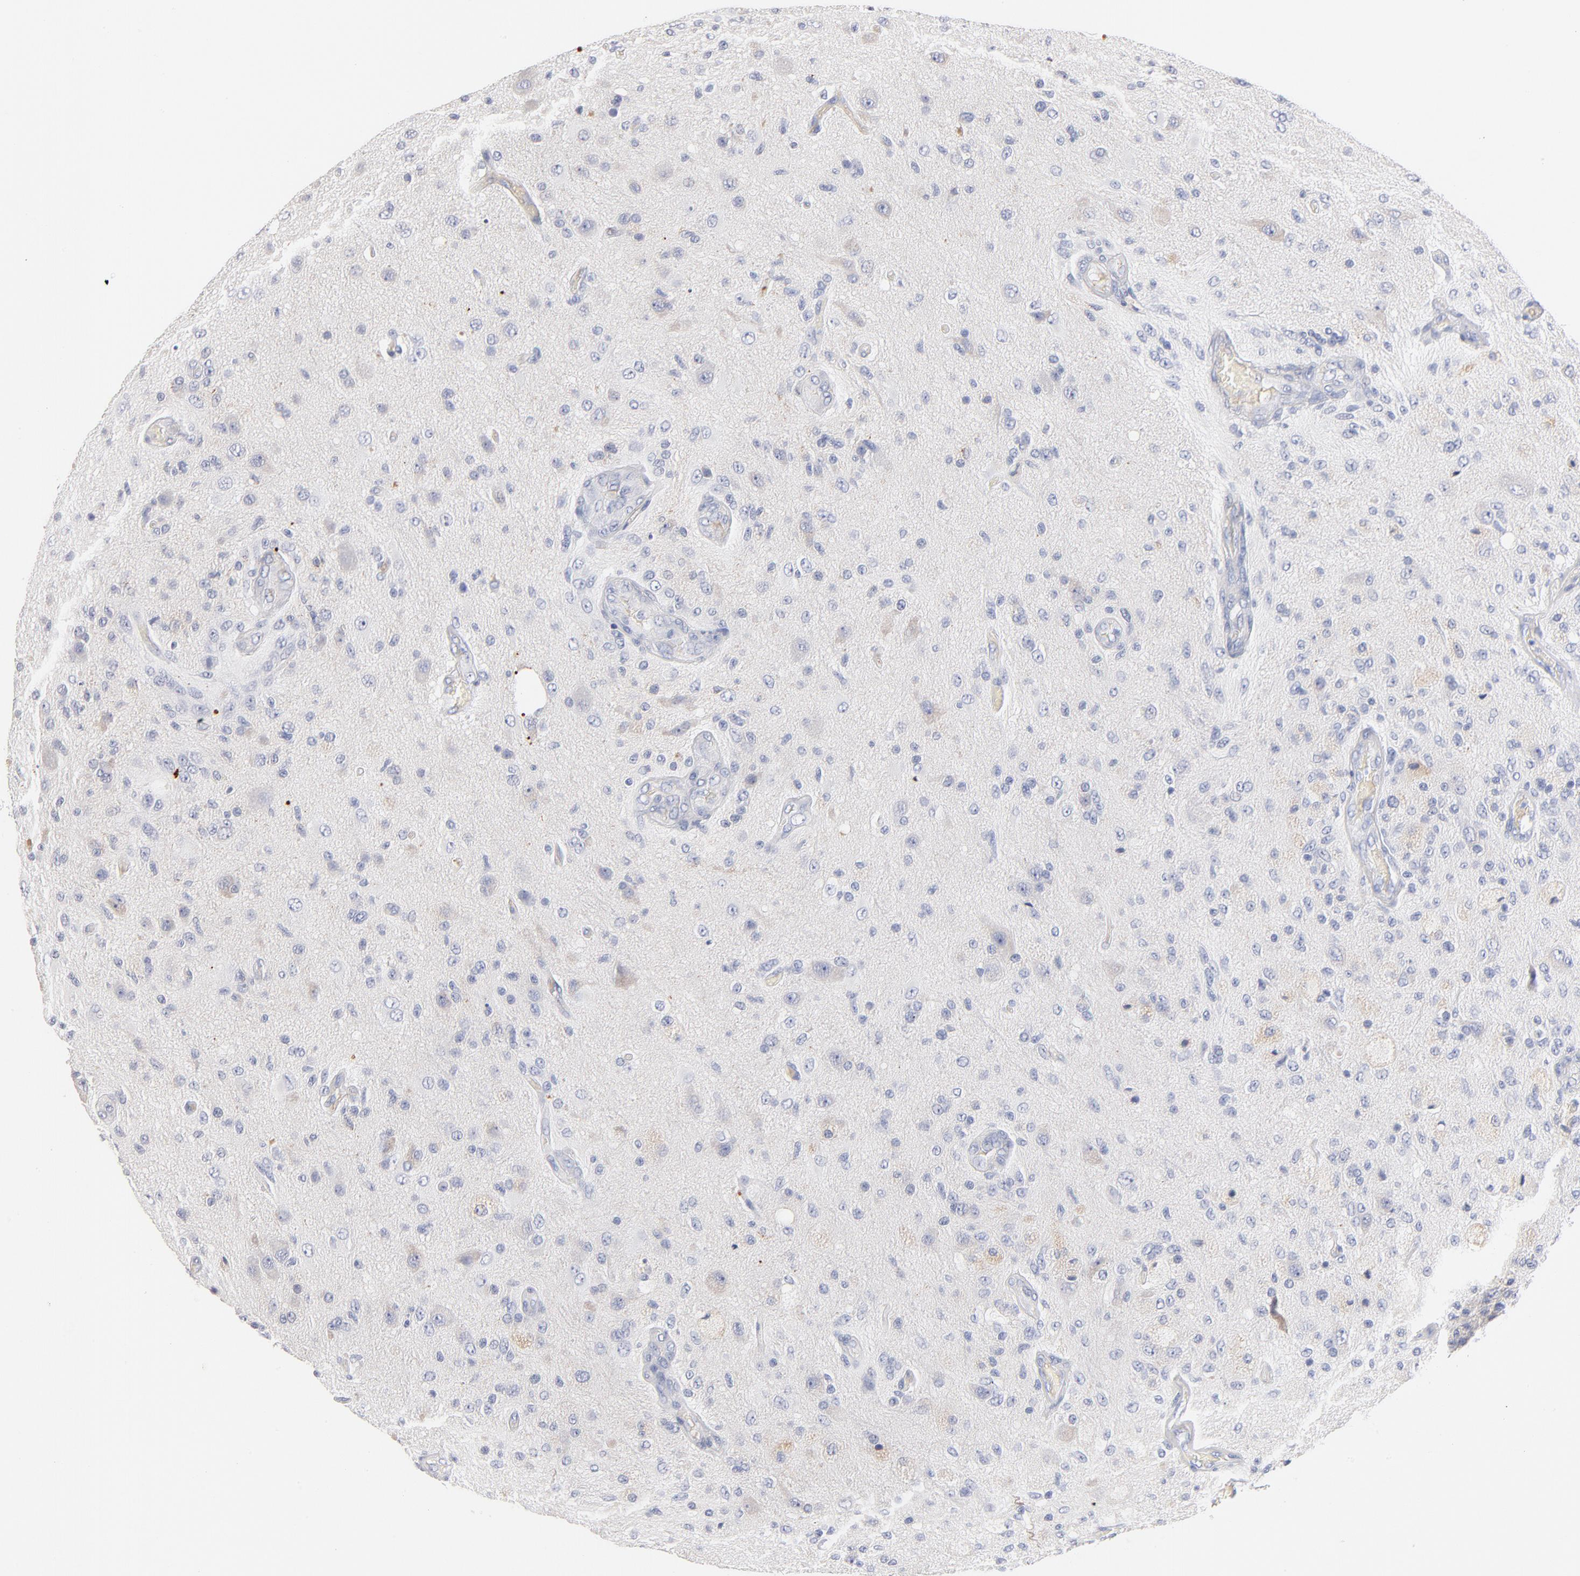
{"staining": {"intensity": "negative", "quantity": "none", "location": "none"}, "tissue": "glioma", "cell_type": "Tumor cells", "image_type": "cancer", "snomed": [{"axis": "morphology", "description": "Normal tissue, NOS"}, {"axis": "morphology", "description": "Glioma, malignant, High grade"}, {"axis": "topography", "description": "Cerebral cortex"}], "caption": "Immunohistochemistry image of neoplastic tissue: human high-grade glioma (malignant) stained with DAB shows no significant protein staining in tumor cells.", "gene": "PLAT", "patient": {"sex": "male", "age": 77}}